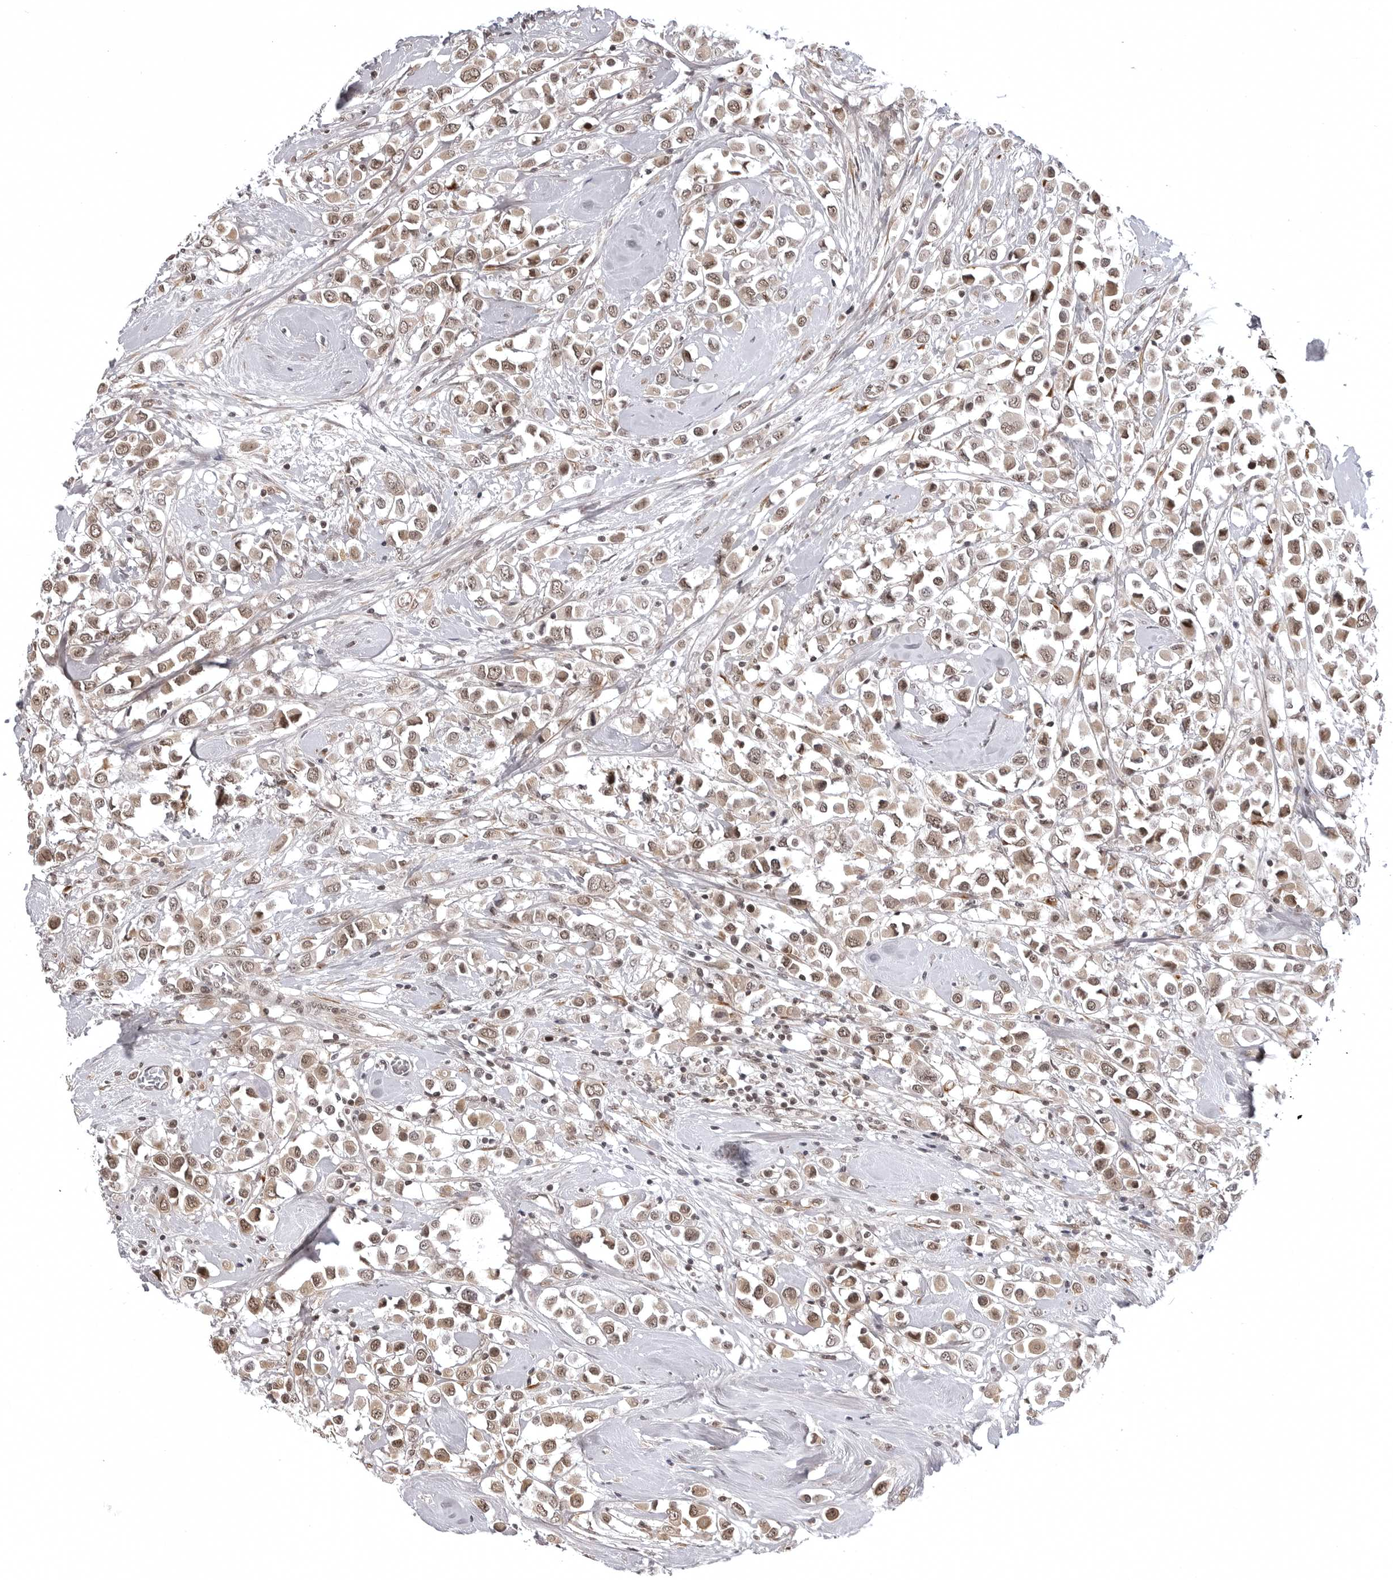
{"staining": {"intensity": "moderate", "quantity": ">75%", "location": "nuclear"}, "tissue": "breast cancer", "cell_type": "Tumor cells", "image_type": "cancer", "snomed": [{"axis": "morphology", "description": "Duct carcinoma"}, {"axis": "topography", "description": "Breast"}], "caption": "The micrograph demonstrates staining of breast cancer (invasive ductal carcinoma), revealing moderate nuclear protein staining (brown color) within tumor cells. (DAB (3,3'-diaminobenzidine) IHC with brightfield microscopy, high magnification).", "gene": "PHF3", "patient": {"sex": "female", "age": 61}}